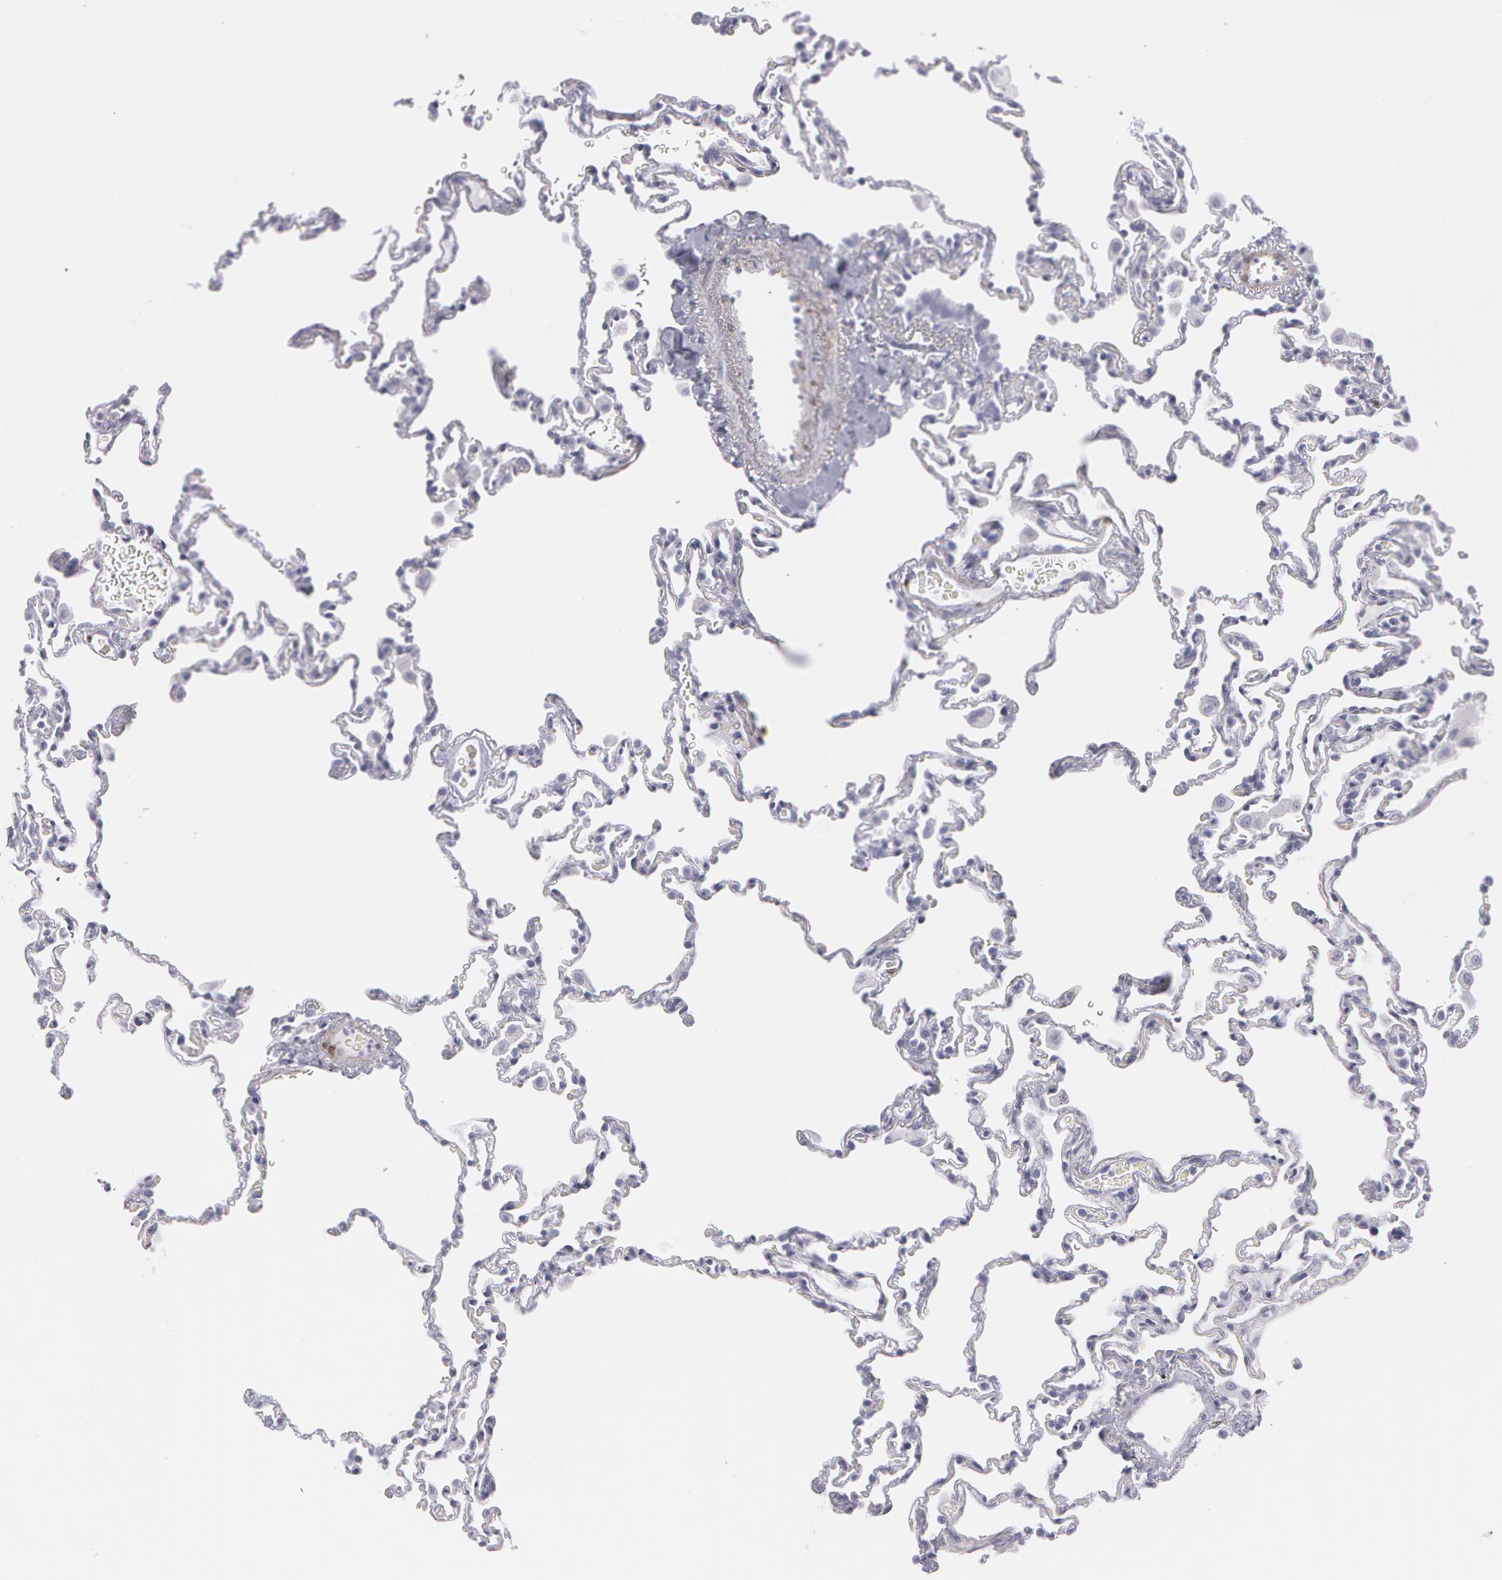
{"staining": {"intensity": "negative", "quantity": "none", "location": "none"}, "tissue": "lung", "cell_type": "Alveolar cells", "image_type": "normal", "snomed": [{"axis": "morphology", "description": "Normal tissue, NOS"}, {"axis": "topography", "description": "Lung"}], "caption": "A high-resolution photomicrograph shows immunohistochemistry (IHC) staining of normal lung, which displays no significant positivity in alveolar cells.", "gene": "SNCG", "patient": {"sex": "male", "age": 59}}